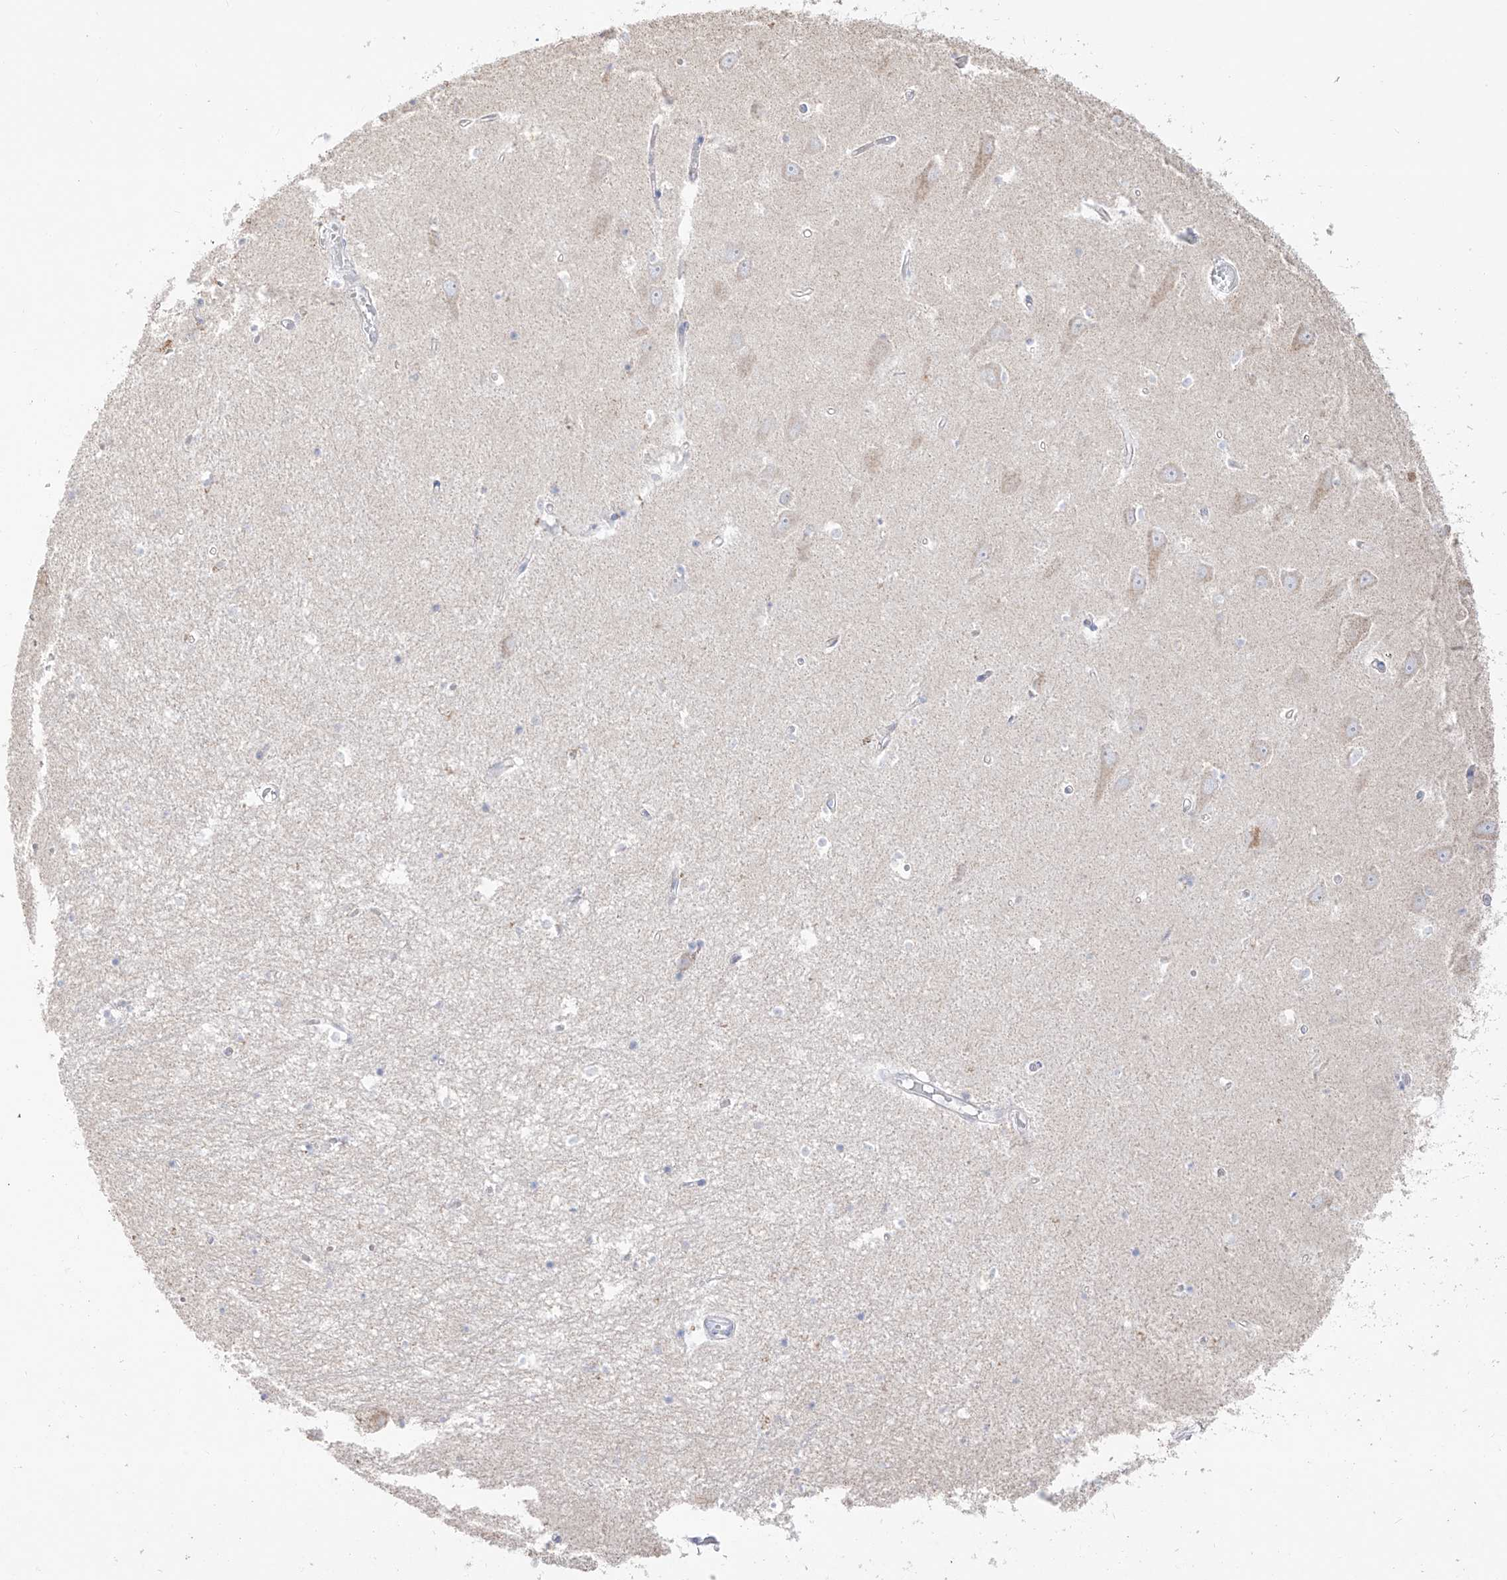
{"staining": {"intensity": "negative", "quantity": "none", "location": "none"}, "tissue": "hippocampus", "cell_type": "Glial cells", "image_type": "normal", "snomed": [{"axis": "morphology", "description": "Normal tissue, NOS"}, {"axis": "topography", "description": "Hippocampus"}], "caption": "IHC of unremarkable hippocampus displays no staining in glial cells.", "gene": "RCHY1", "patient": {"sex": "male", "age": 70}}